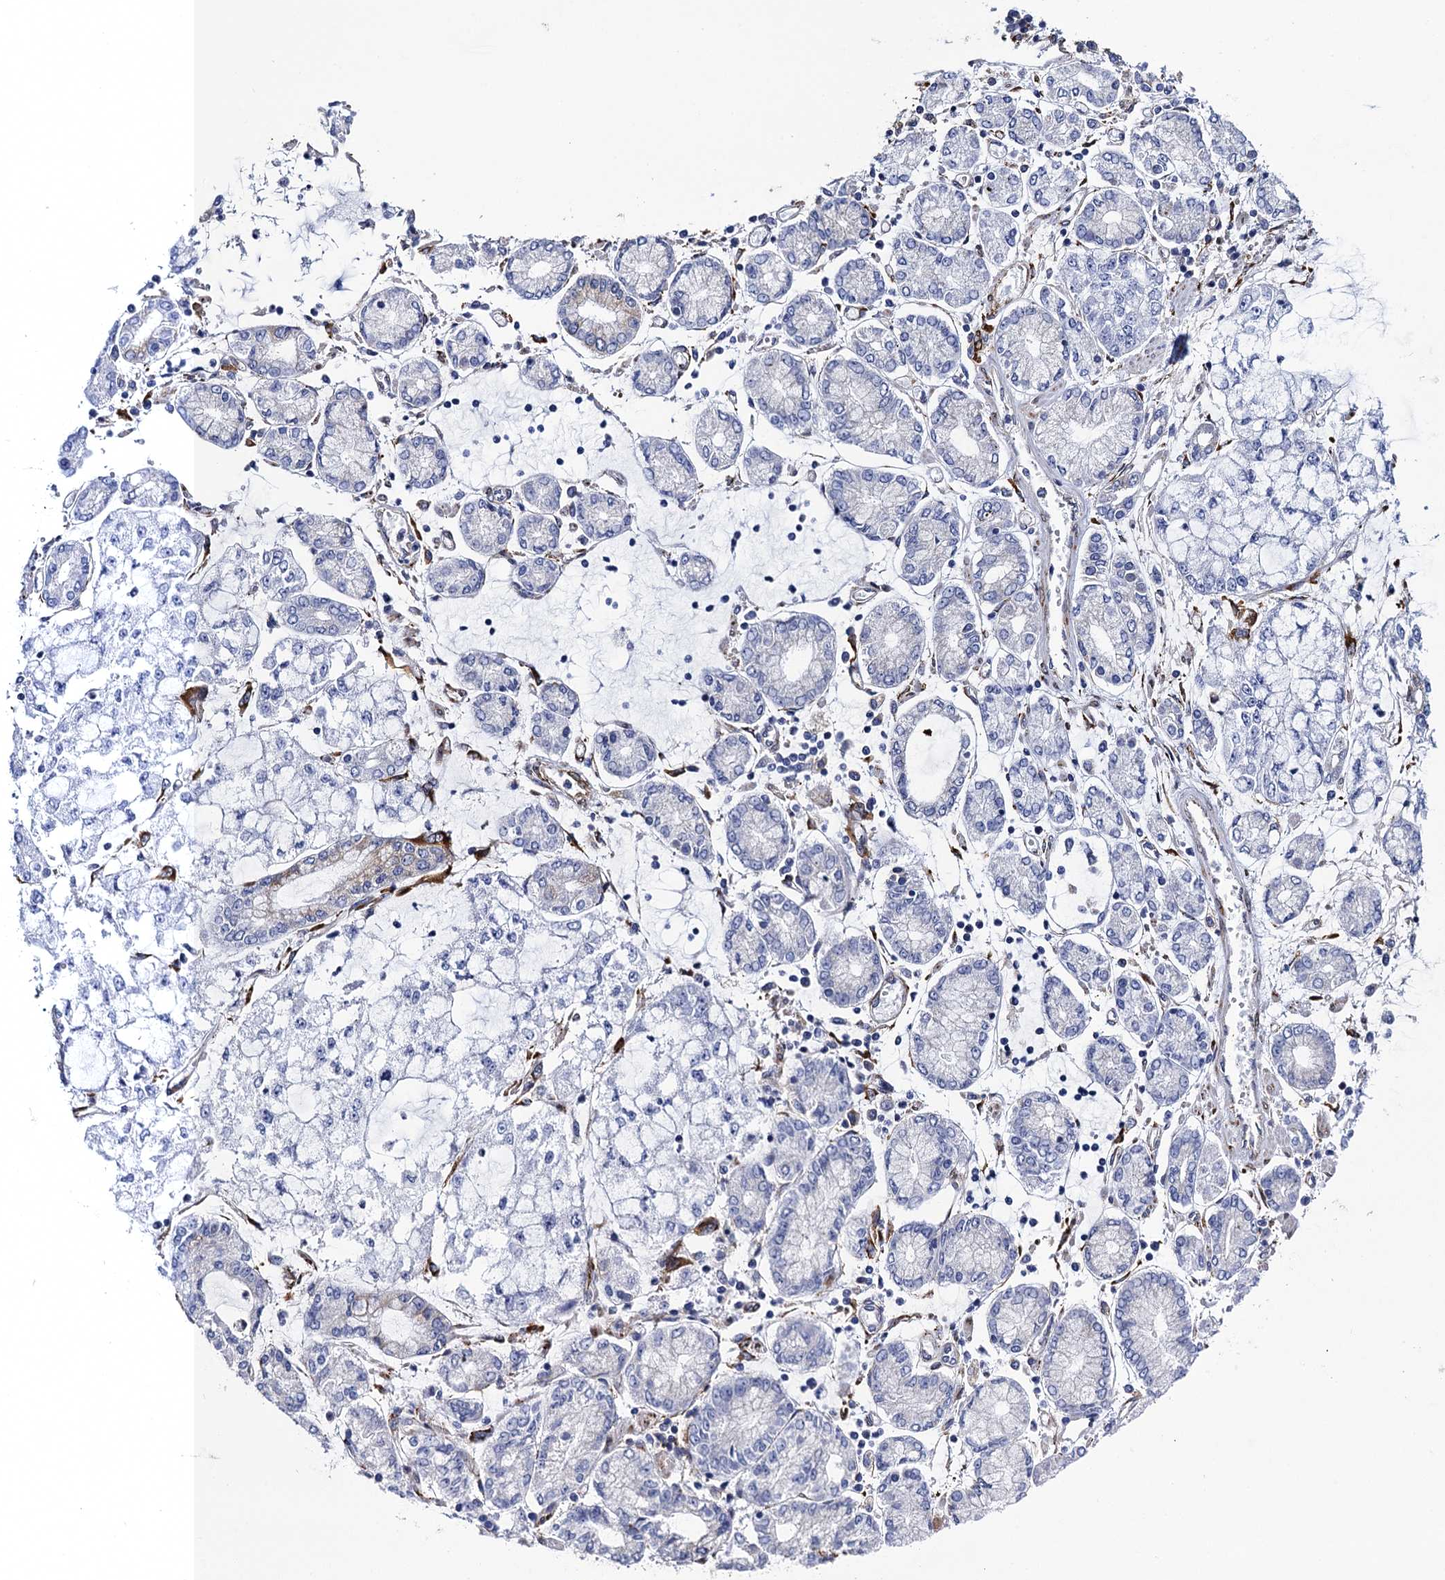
{"staining": {"intensity": "negative", "quantity": "none", "location": "none"}, "tissue": "stomach cancer", "cell_type": "Tumor cells", "image_type": "cancer", "snomed": [{"axis": "morphology", "description": "Adenocarcinoma, NOS"}, {"axis": "topography", "description": "Stomach"}], "caption": "Micrograph shows no protein positivity in tumor cells of stomach cancer tissue. Nuclei are stained in blue.", "gene": "POGLUT3", "patient": {"sex": "male", "age": 76}}